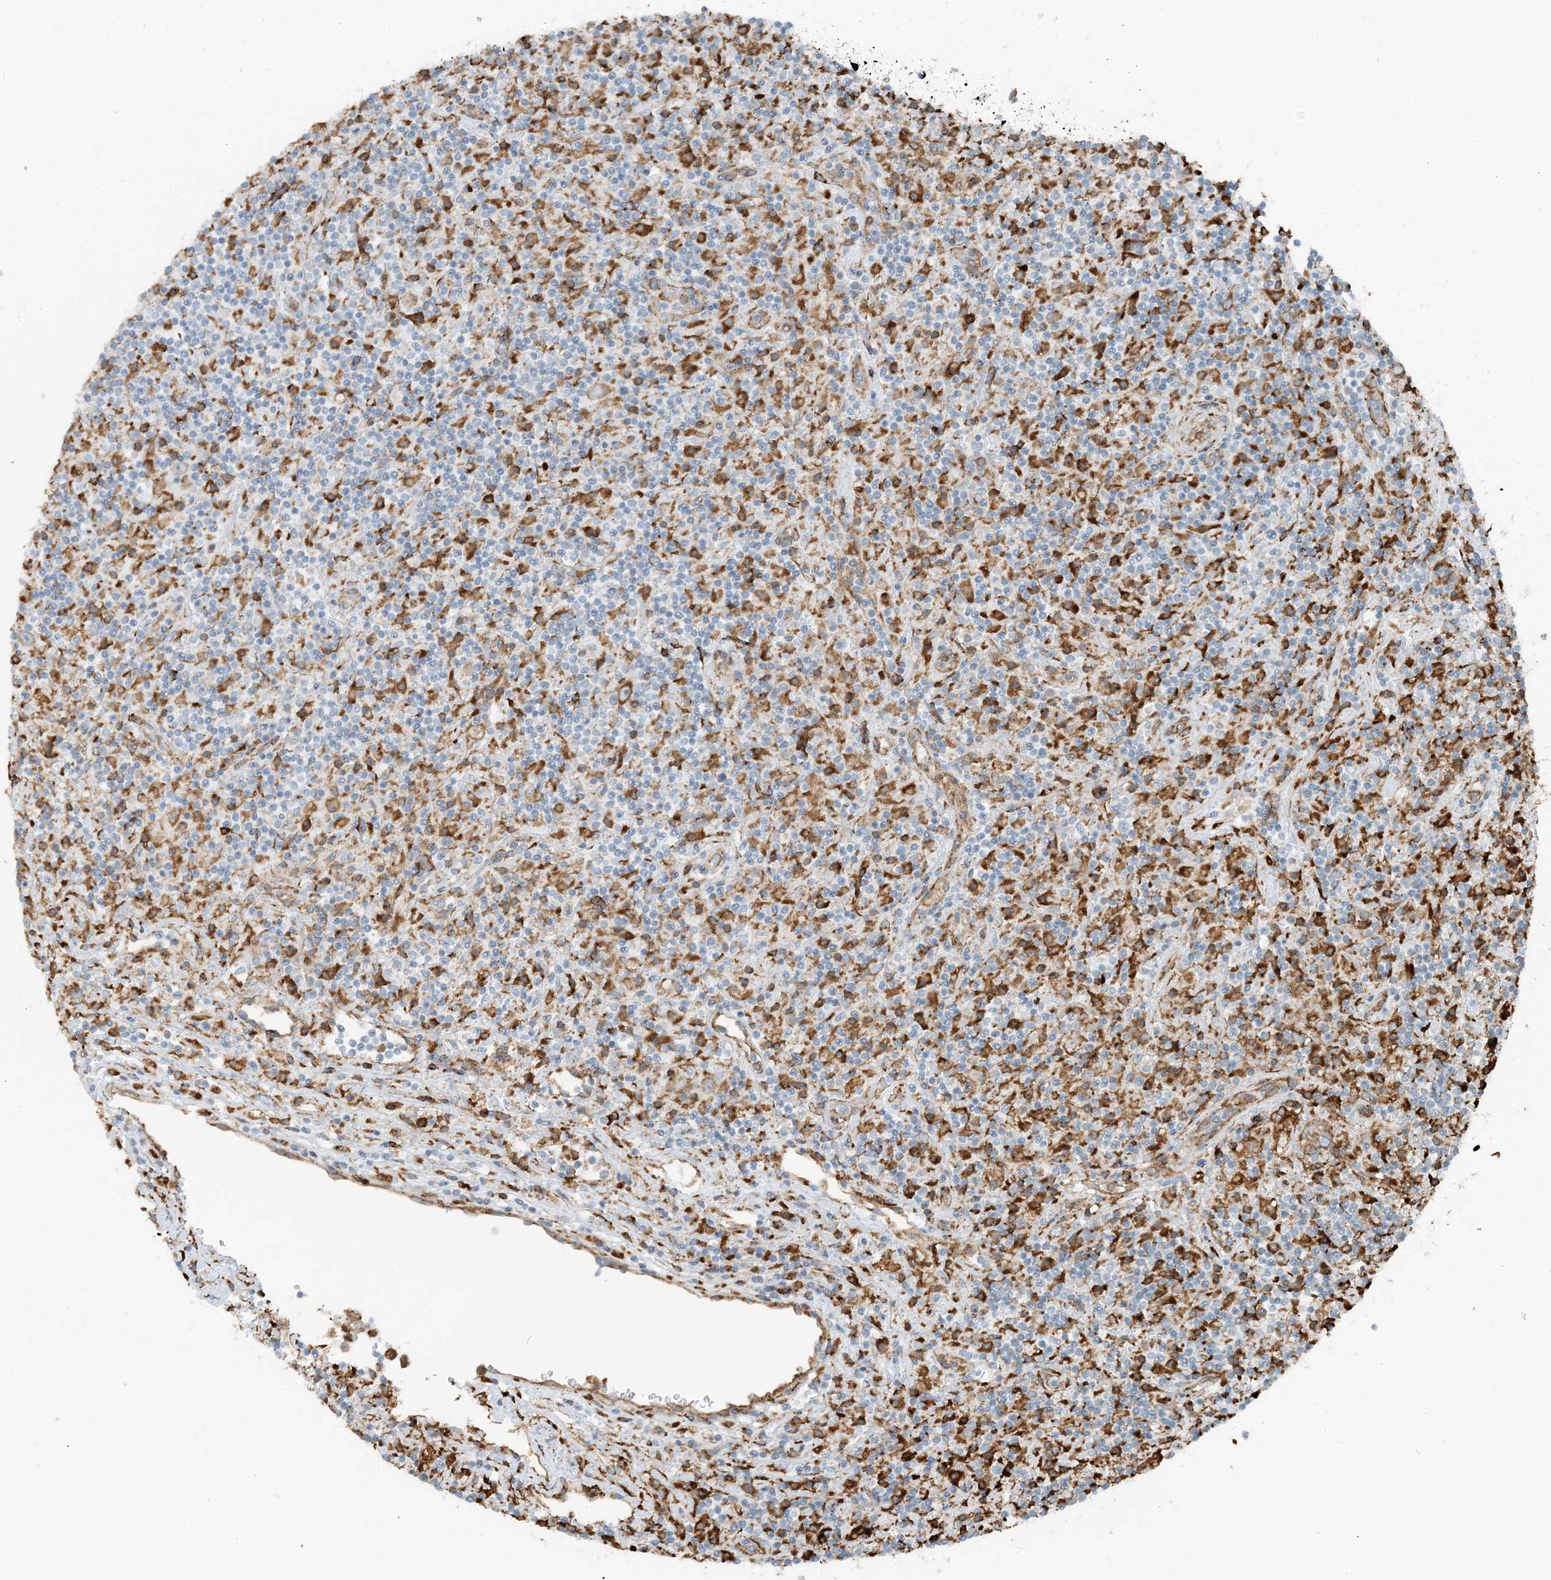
{"staining": {"intensity": "negative", "quantity": "none", "location": "none"}, "tissue": "lymphoma", "cell_type": "Tumor cells", "image_type": "cancer", "snomed": [{"axis": "morphology", "description": "Hodgkin's disease, NOS"}, {"axis": "topography", "description": "Lymph node"}], "caption": "A histopathology image of human lymphoma is negative for staining in tumor cells.", "gene": "CERKL", "patient": {"sex": "male", "age": 70}}